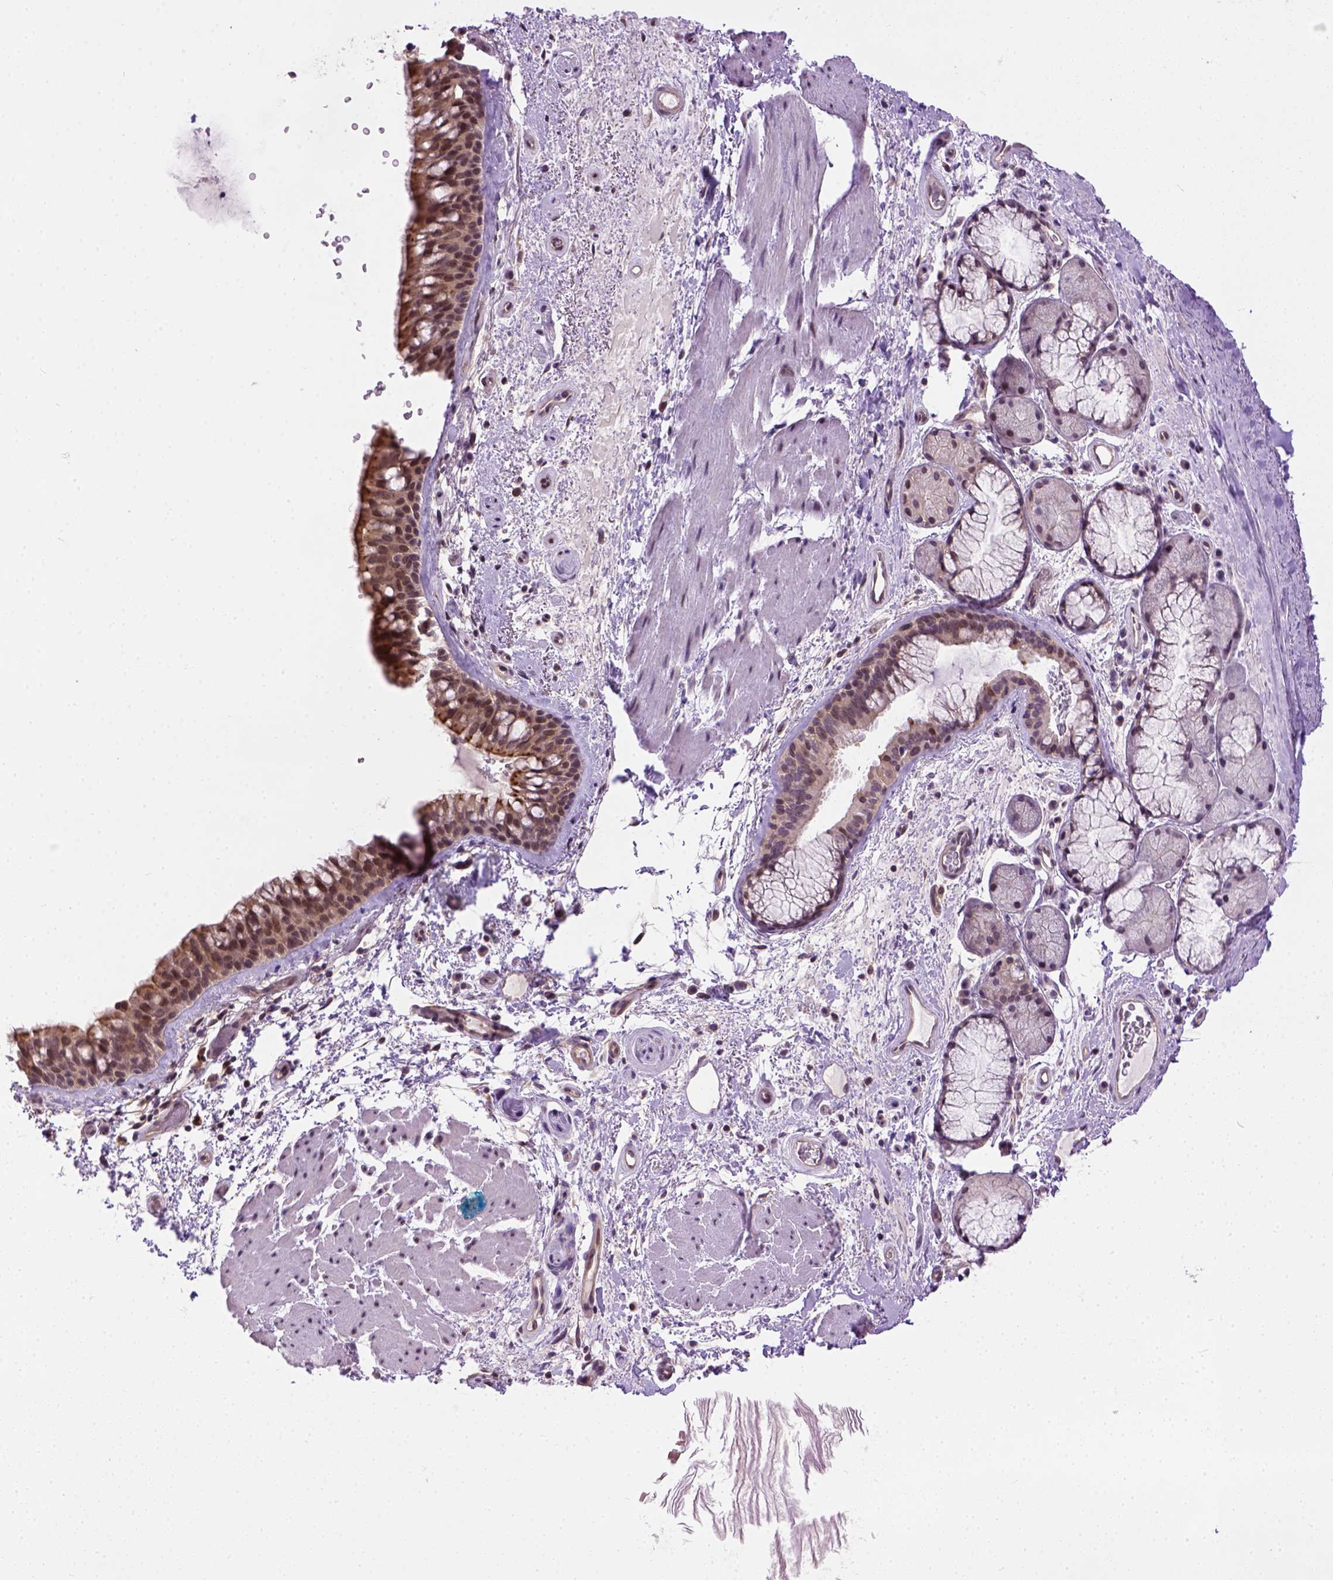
{"staining": {"intensity": "moderate", "quantity": "25%-75%", "location": "cytoplasmic/membranous,nuclear"}, "tissue": "bronchus", "cell_type": "Respiratory epithelial cells", "image_type": "normal", "snomed": [{"axis": "morphology", "description": "Normal tissue, NOS"}, {"axis": "topography", "description": "Bronchus"}], "caption": "The immunohistochemical stain labels moderate cytoplasmic/membranous,nuclear staining in respiratory epithelial cells of normal bronchus. (IHC, brightfield microscopy, high magnification).", "gene": "KAZN", "patient": {"sex": "male", "age": 48}}